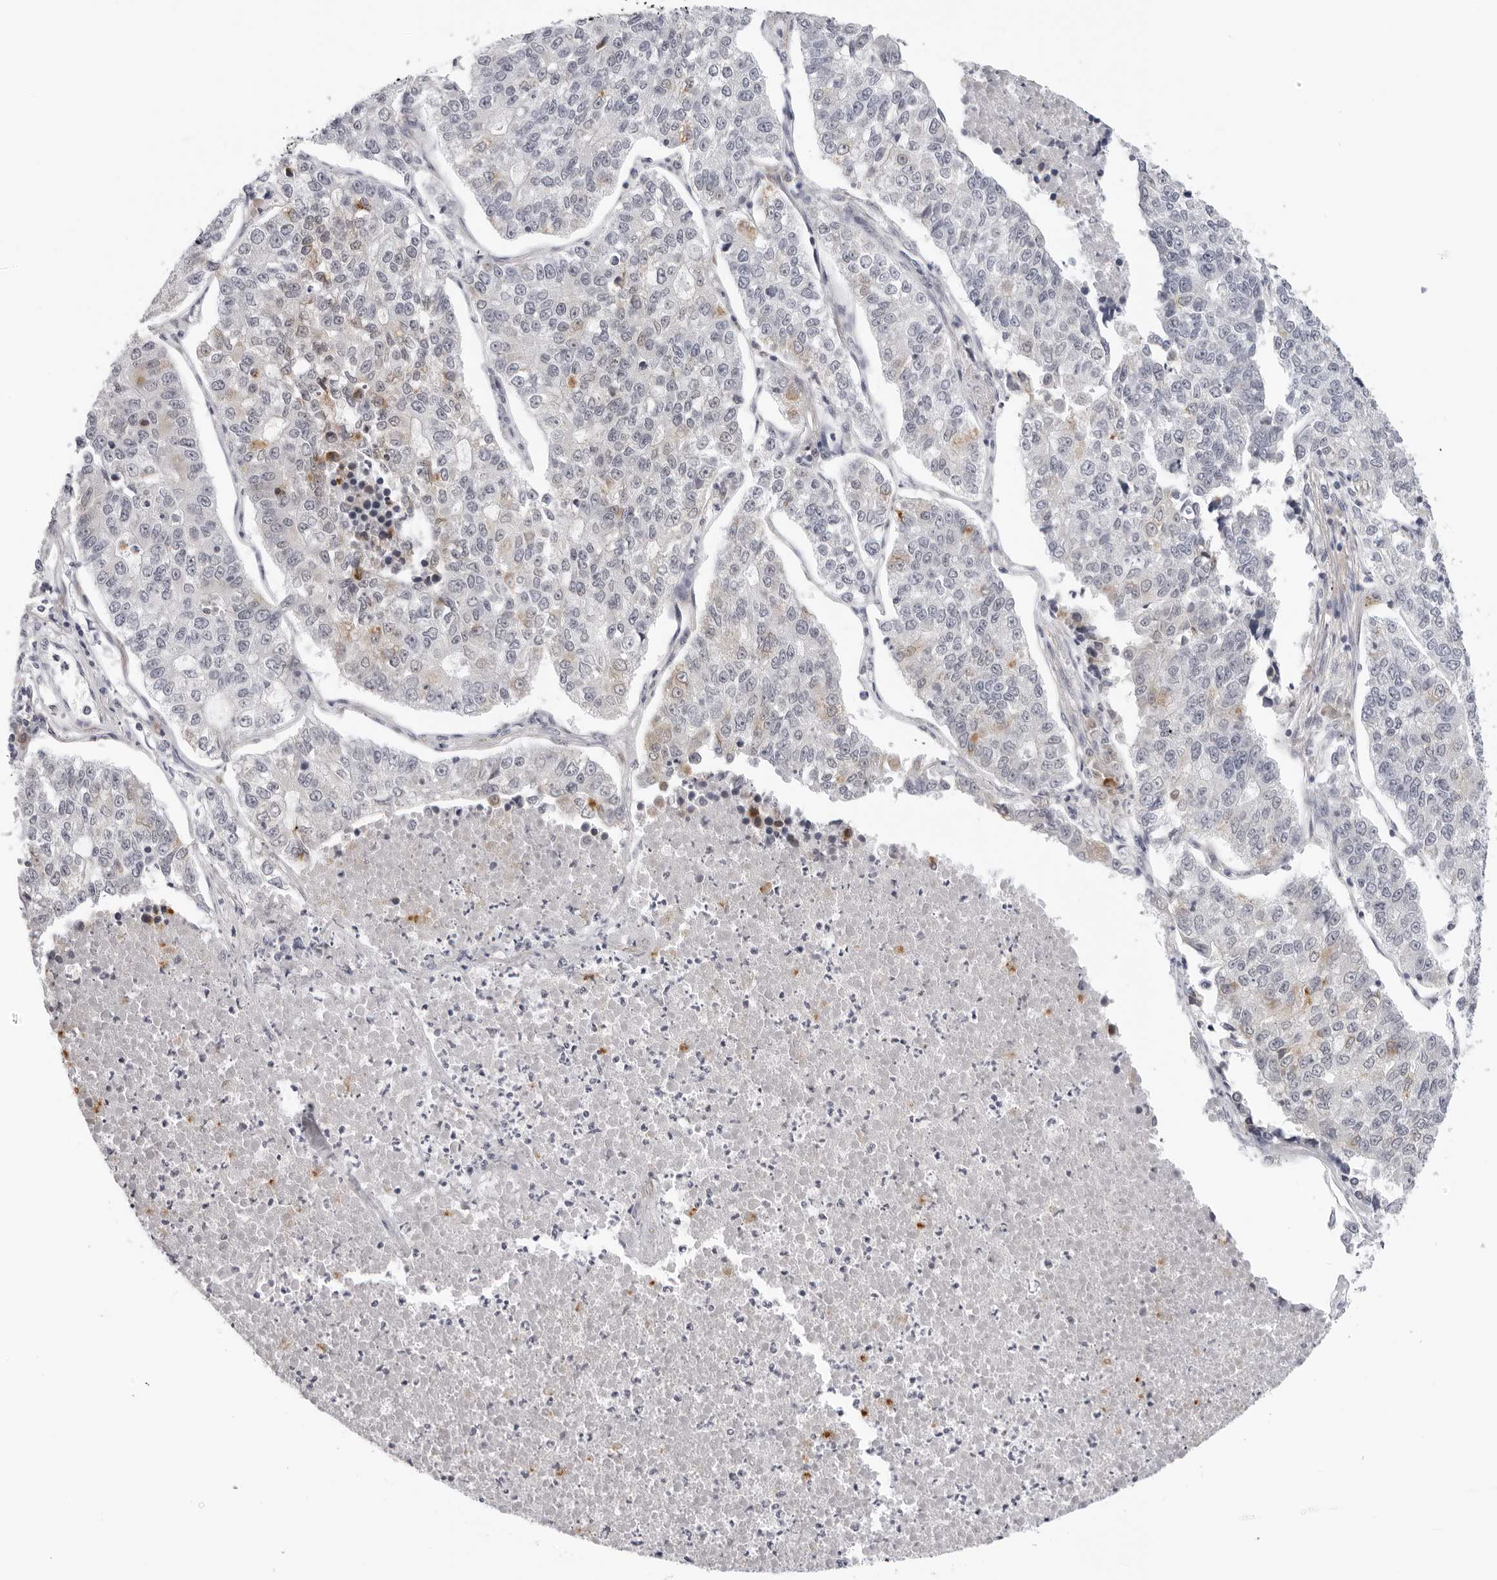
{"staining": {"intensity": "negative", "quantity": "none", "location": "none"}, "tissue": "lung cancer", "cell_type": "Tumor cells", "image_type": "cancer", "snomed": [{"axis": "morphology", "description": "Adenocarcinoma, NOS"}, {"axis": "topography", "description": "Lung"}], "caption": "High power microscopy histopathology image of an immunohistochemistry (IHC) histopathology image of lung cancer, revealing no significant expression in tumor cells.", "gene": "EDN2", "patient": {"sex": "male", "age": 49}}